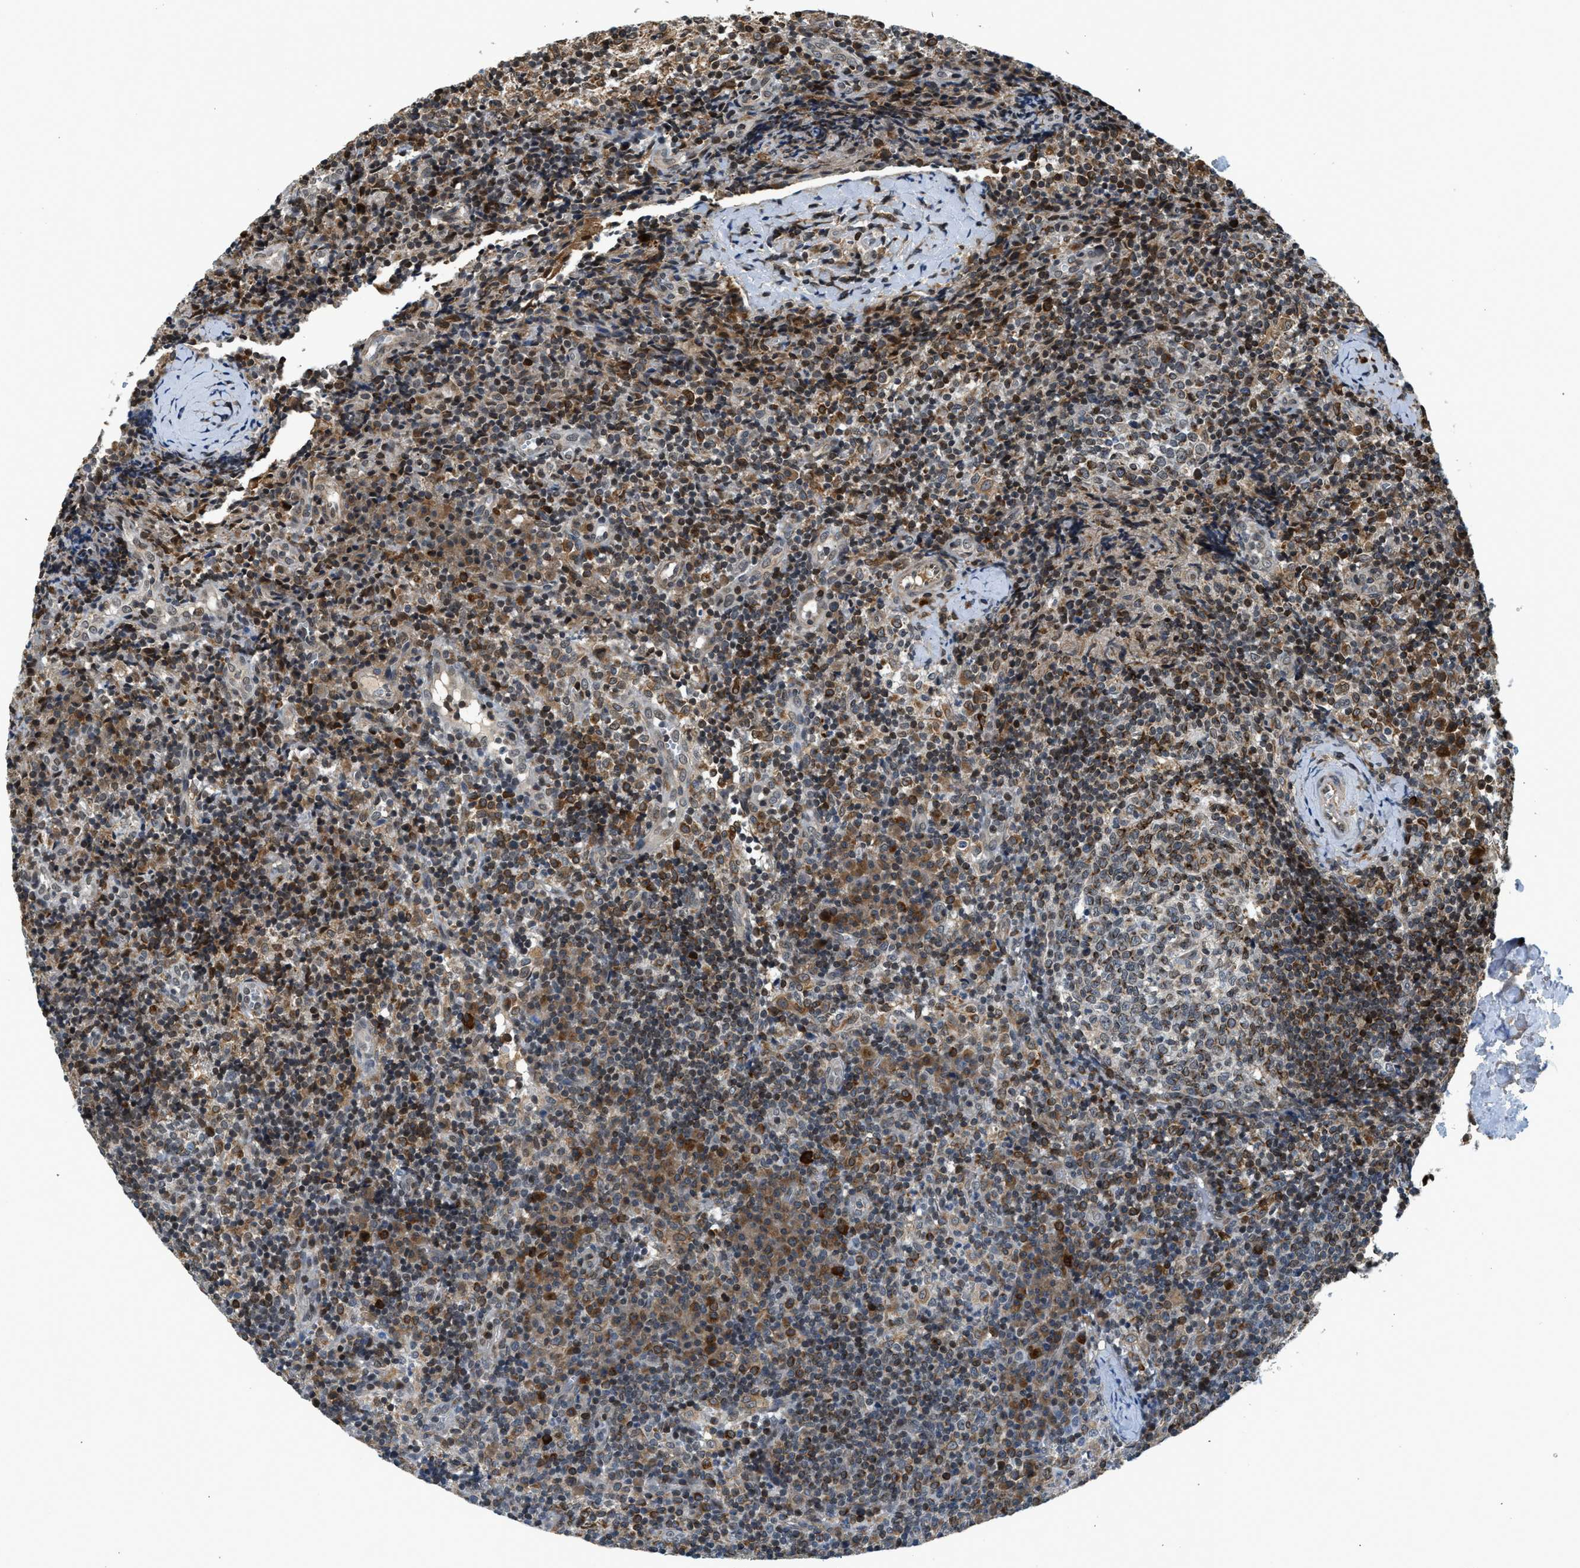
{"staining": {"intensity": "moderate", "quantity": "25%-75%", "location": "nuclear"}, "tissue": "lymph node", "cell_type": "Germinal center cells", "image_type": "normal", "snomed": [{"axis": "morphology", "description": "Normal tissue, NOS"}, {"axis": "morphology", "description": "Inflammation, NOS"}, {"axis": "topography", "description": "Lymph node"}], "caption": "This image shows immunohistochemistry (IHC) staining of benign lymph node, with medium moderate nuclear positivity in about 25%-75% of germinal center cells.", "gene": "RETREG3", "patient": {"sex": "male", "age": 55}}